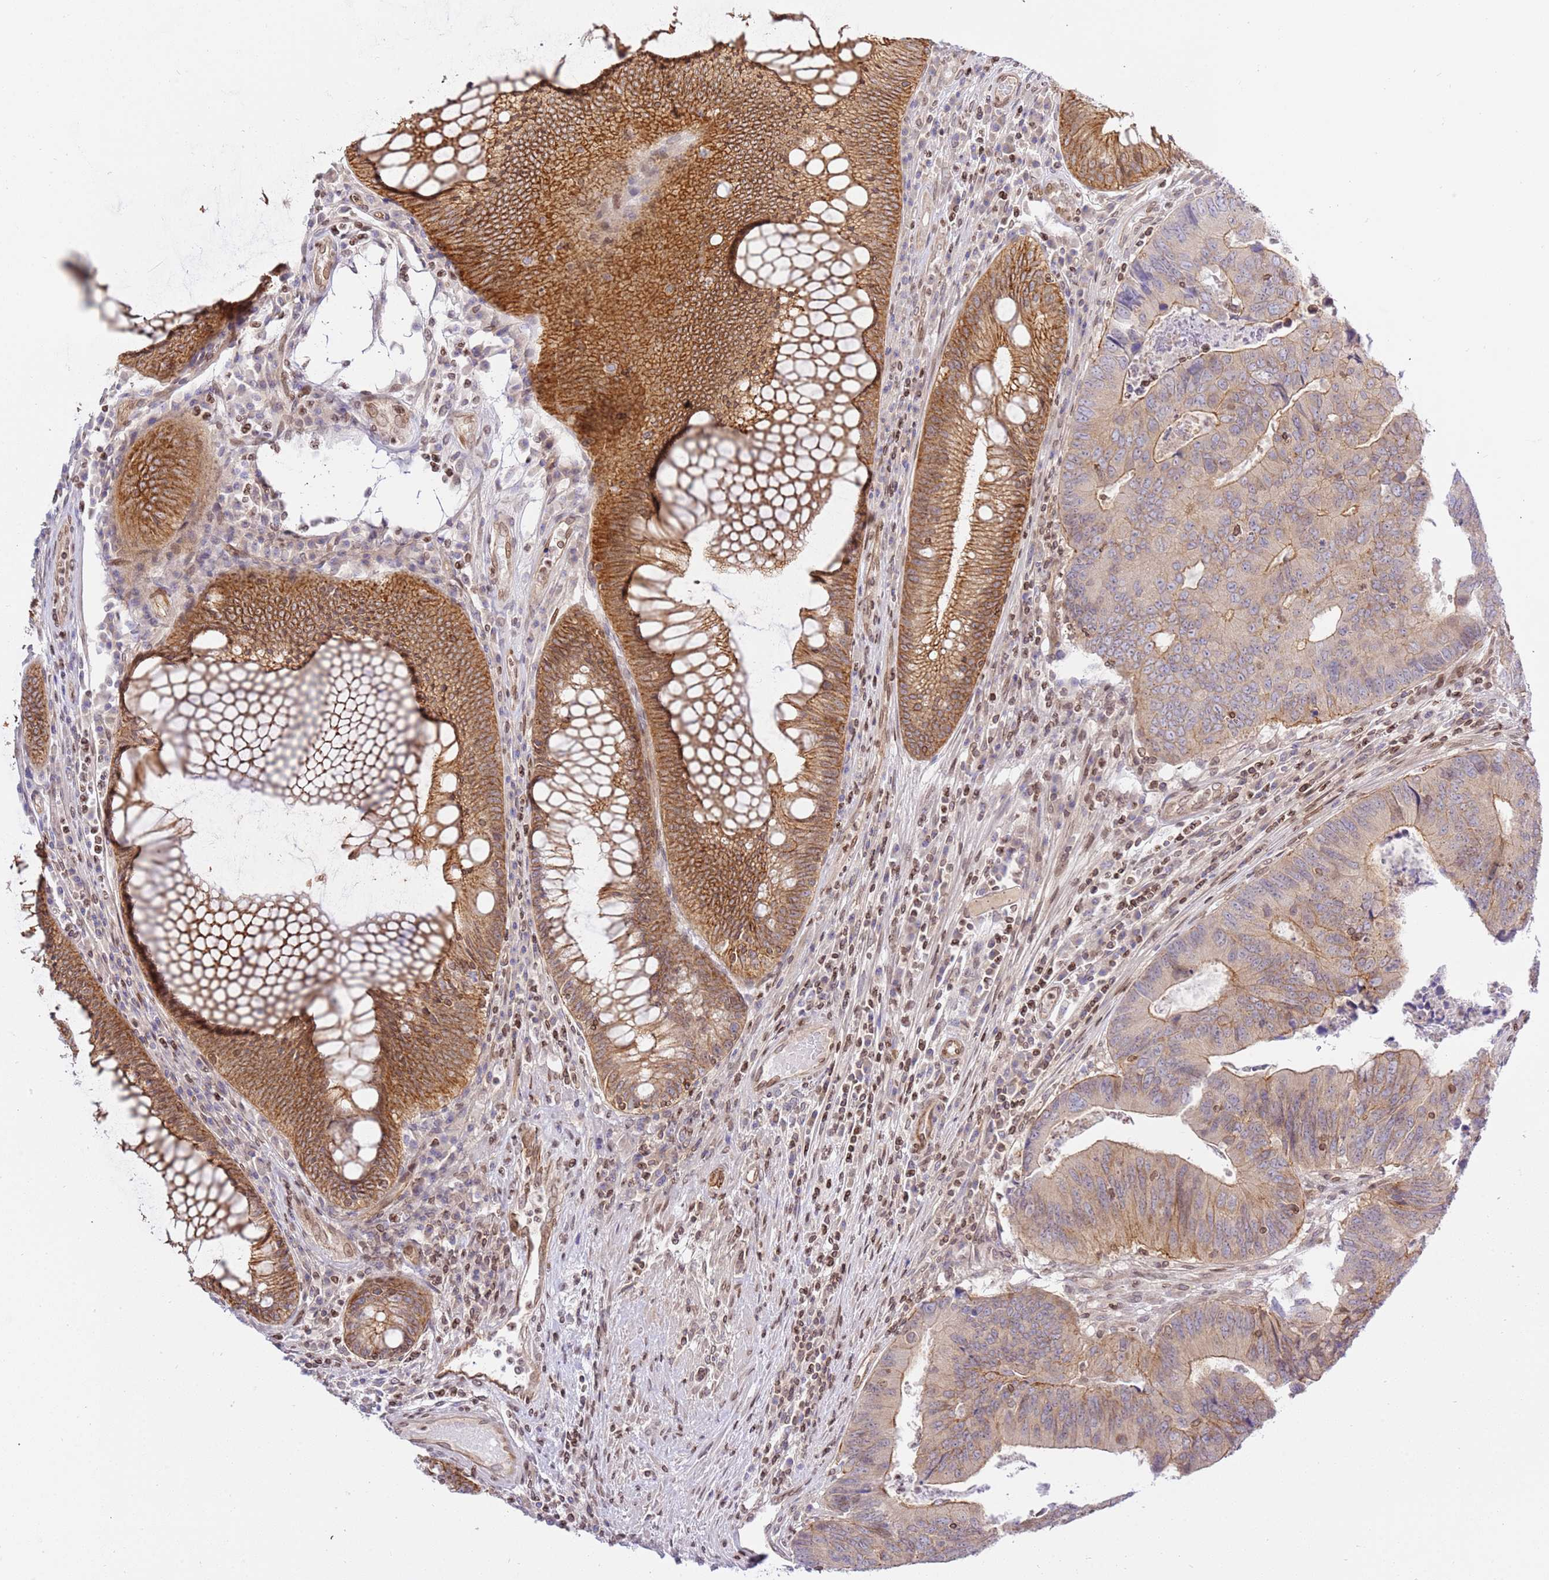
{"staining": {"intensity": "moderate", "quantity": "<25%", "location": "cytoplasmic/membranous"}, "tissue": "colorectal cancer", "cell_type": "Tumor cells", "image_type": "cancer", "snomed": [{"axis": "morphology", "description": "Adenocarcinoma, NOS"}, {"axis": "topography", "description": "Colon"}], "caption": "Immunohistochemistry micrograph of human colorectal adenocarcinoma stained for a protein (brown), which reveals low levels of moderate cytoplasmic/membranous staining in about <25% of tumor cells.", "gene": "TRIM37", "patient": {"sex": "female", "age": 67}}